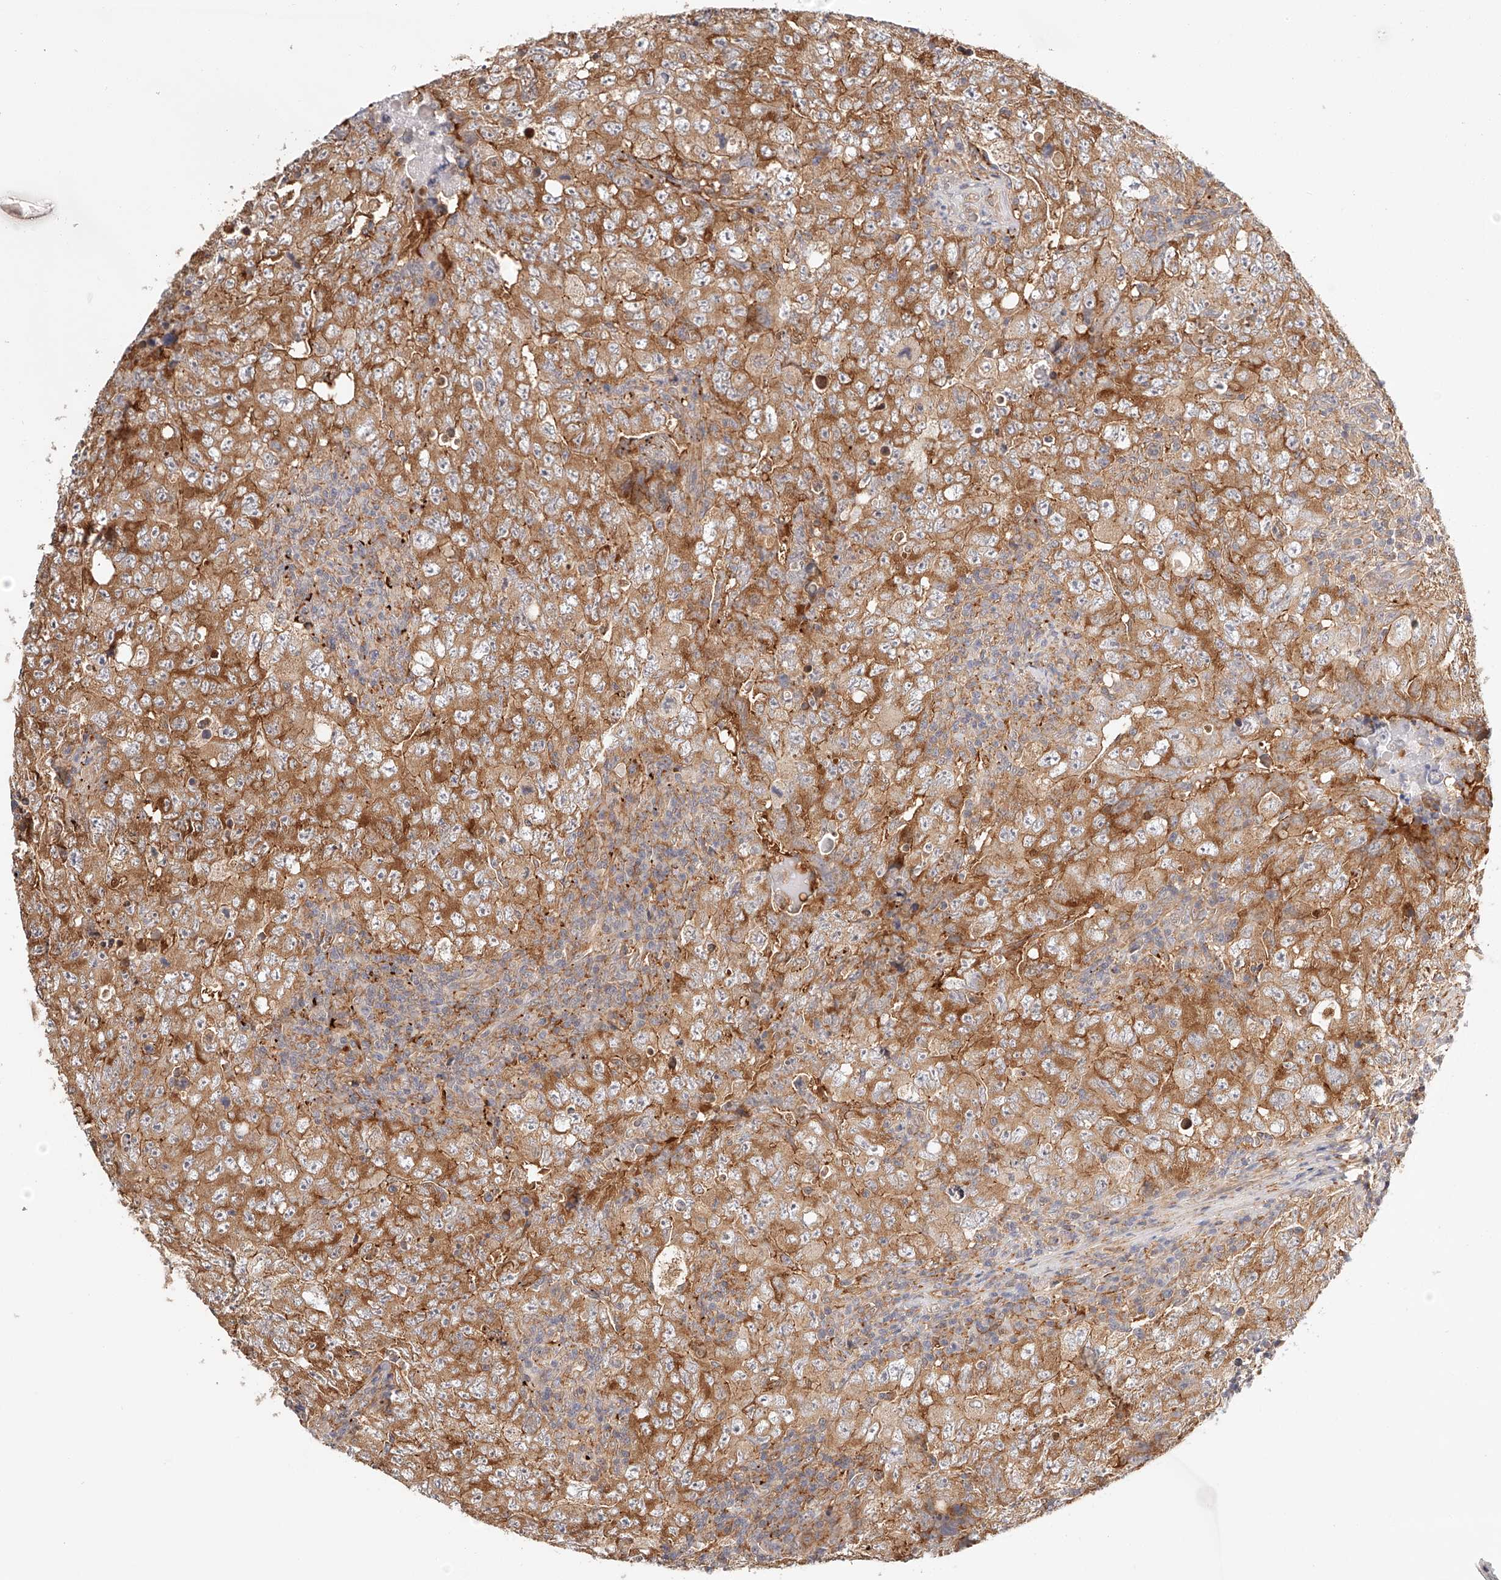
{"staining": {"intensity": "moderate", "quantity": ">75%", "location": "cytoplasmic/membranous"}, "tissue": "testis cancer", "cell_type": "Tumor cells", "image_type": "cancer", "snomed": [{"axis": "morphology", "description": "Carcinoma, Embryonal, NOS"}, {"axis": "topography", "description": "Testis"}], "caption": "A histopathology image showing moderate cytoplasmic/membranous positivity in about >75% of tumor cells in testis cancer, as visualized by brown immunohistochemical staining.", "gene": "SYNC", "patient": {"sex": "male", "age": 26}}